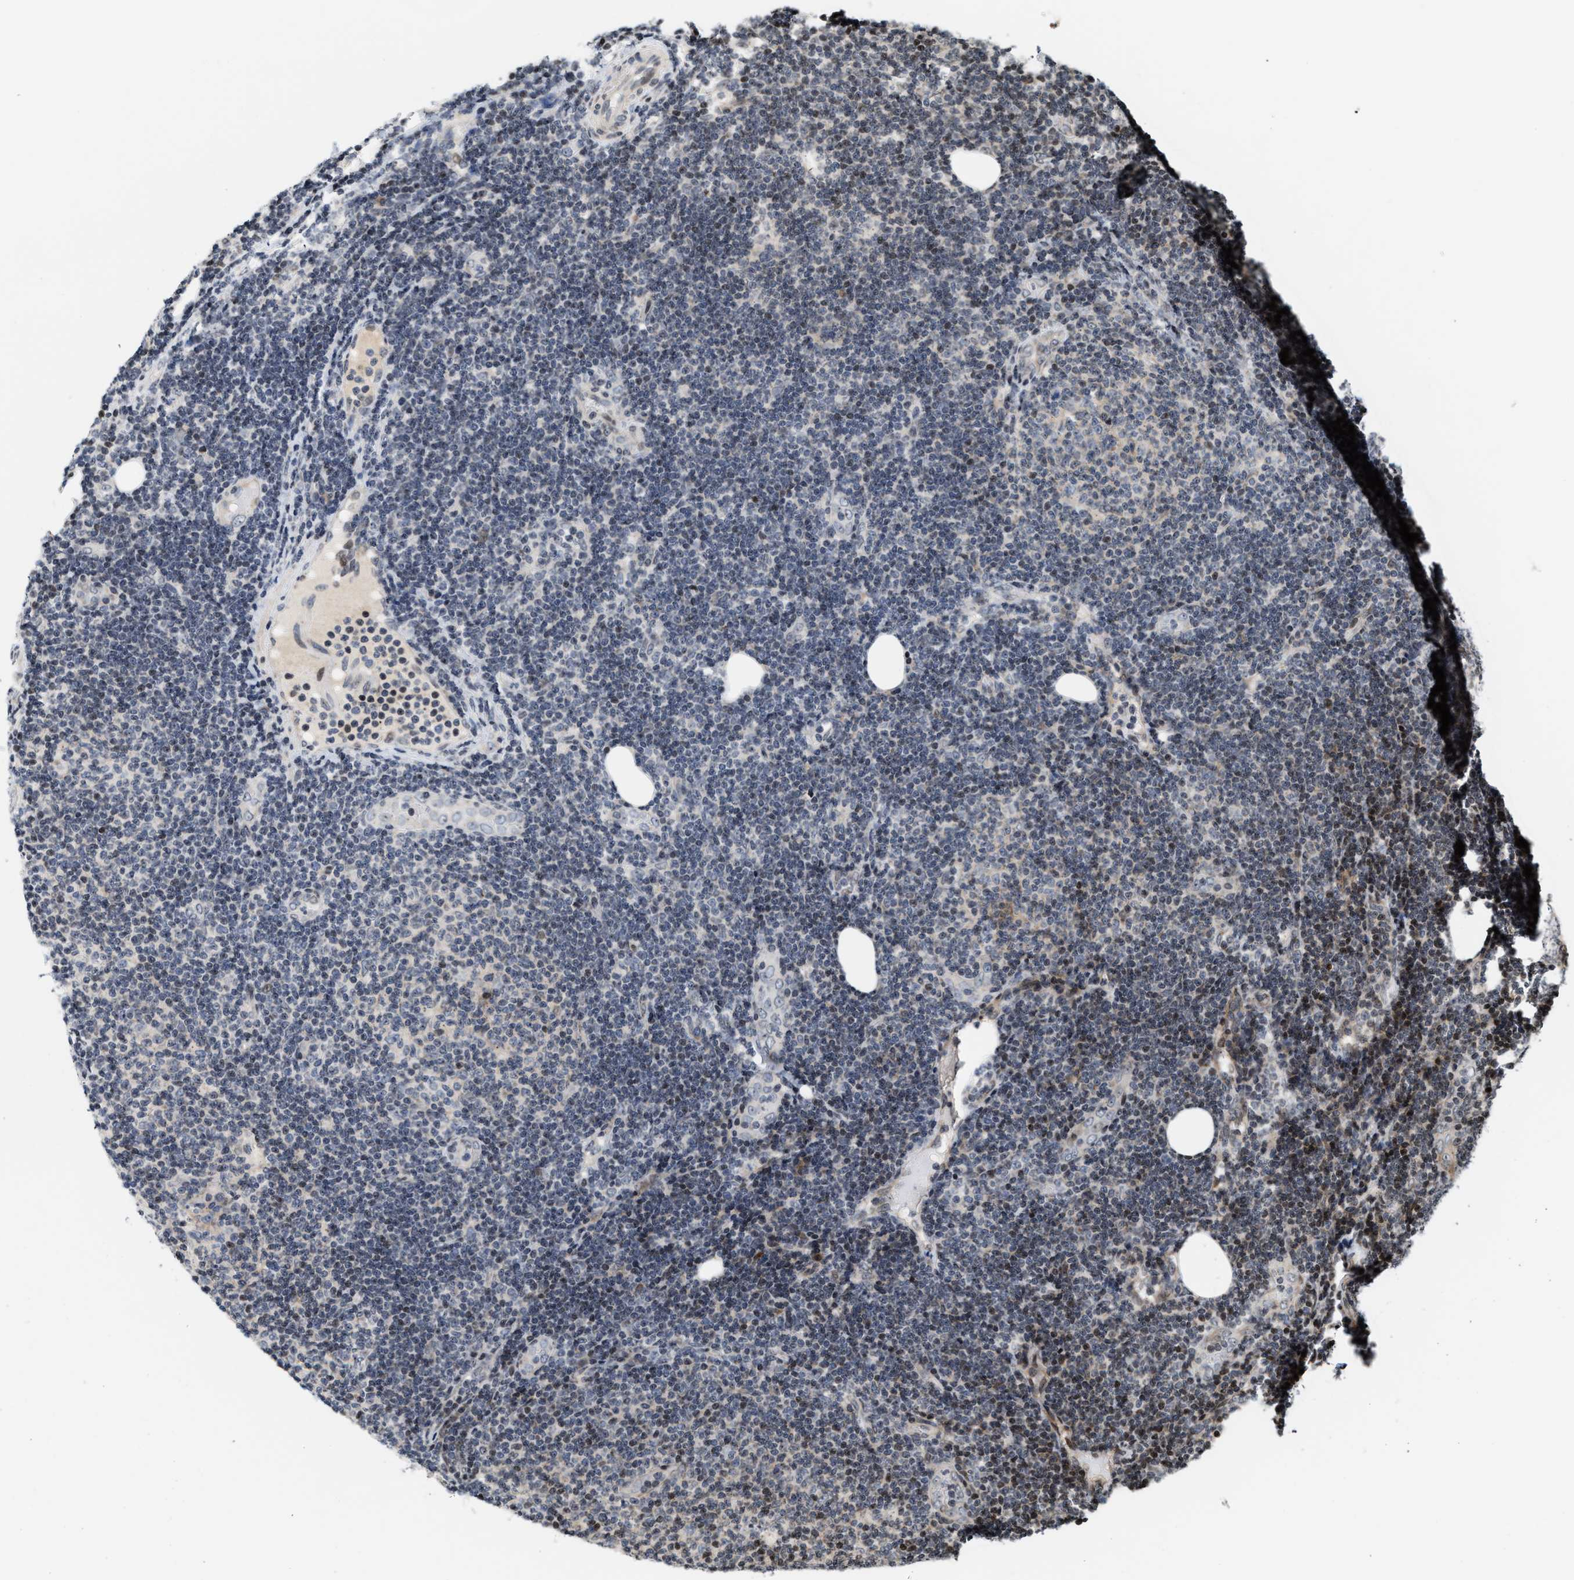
{"staining": {"intensity": "negative", "quantity": "none", "location": "none"}, "tissue": "lymphoma", "cell_type": "Tumor cells", "image_type": "cancer", "snomed": [{"axis": "morphology", "description": "Malignant lymphoma, non-Hodgkin's type, Low grade"}, {"axis": "topography", "description": "Lymph node"}], "caption": "There is no significant positivity in tumor cells of lymphoma.", "gene": "PDZD2", "patient": {"sex": "male", "age": 83}}